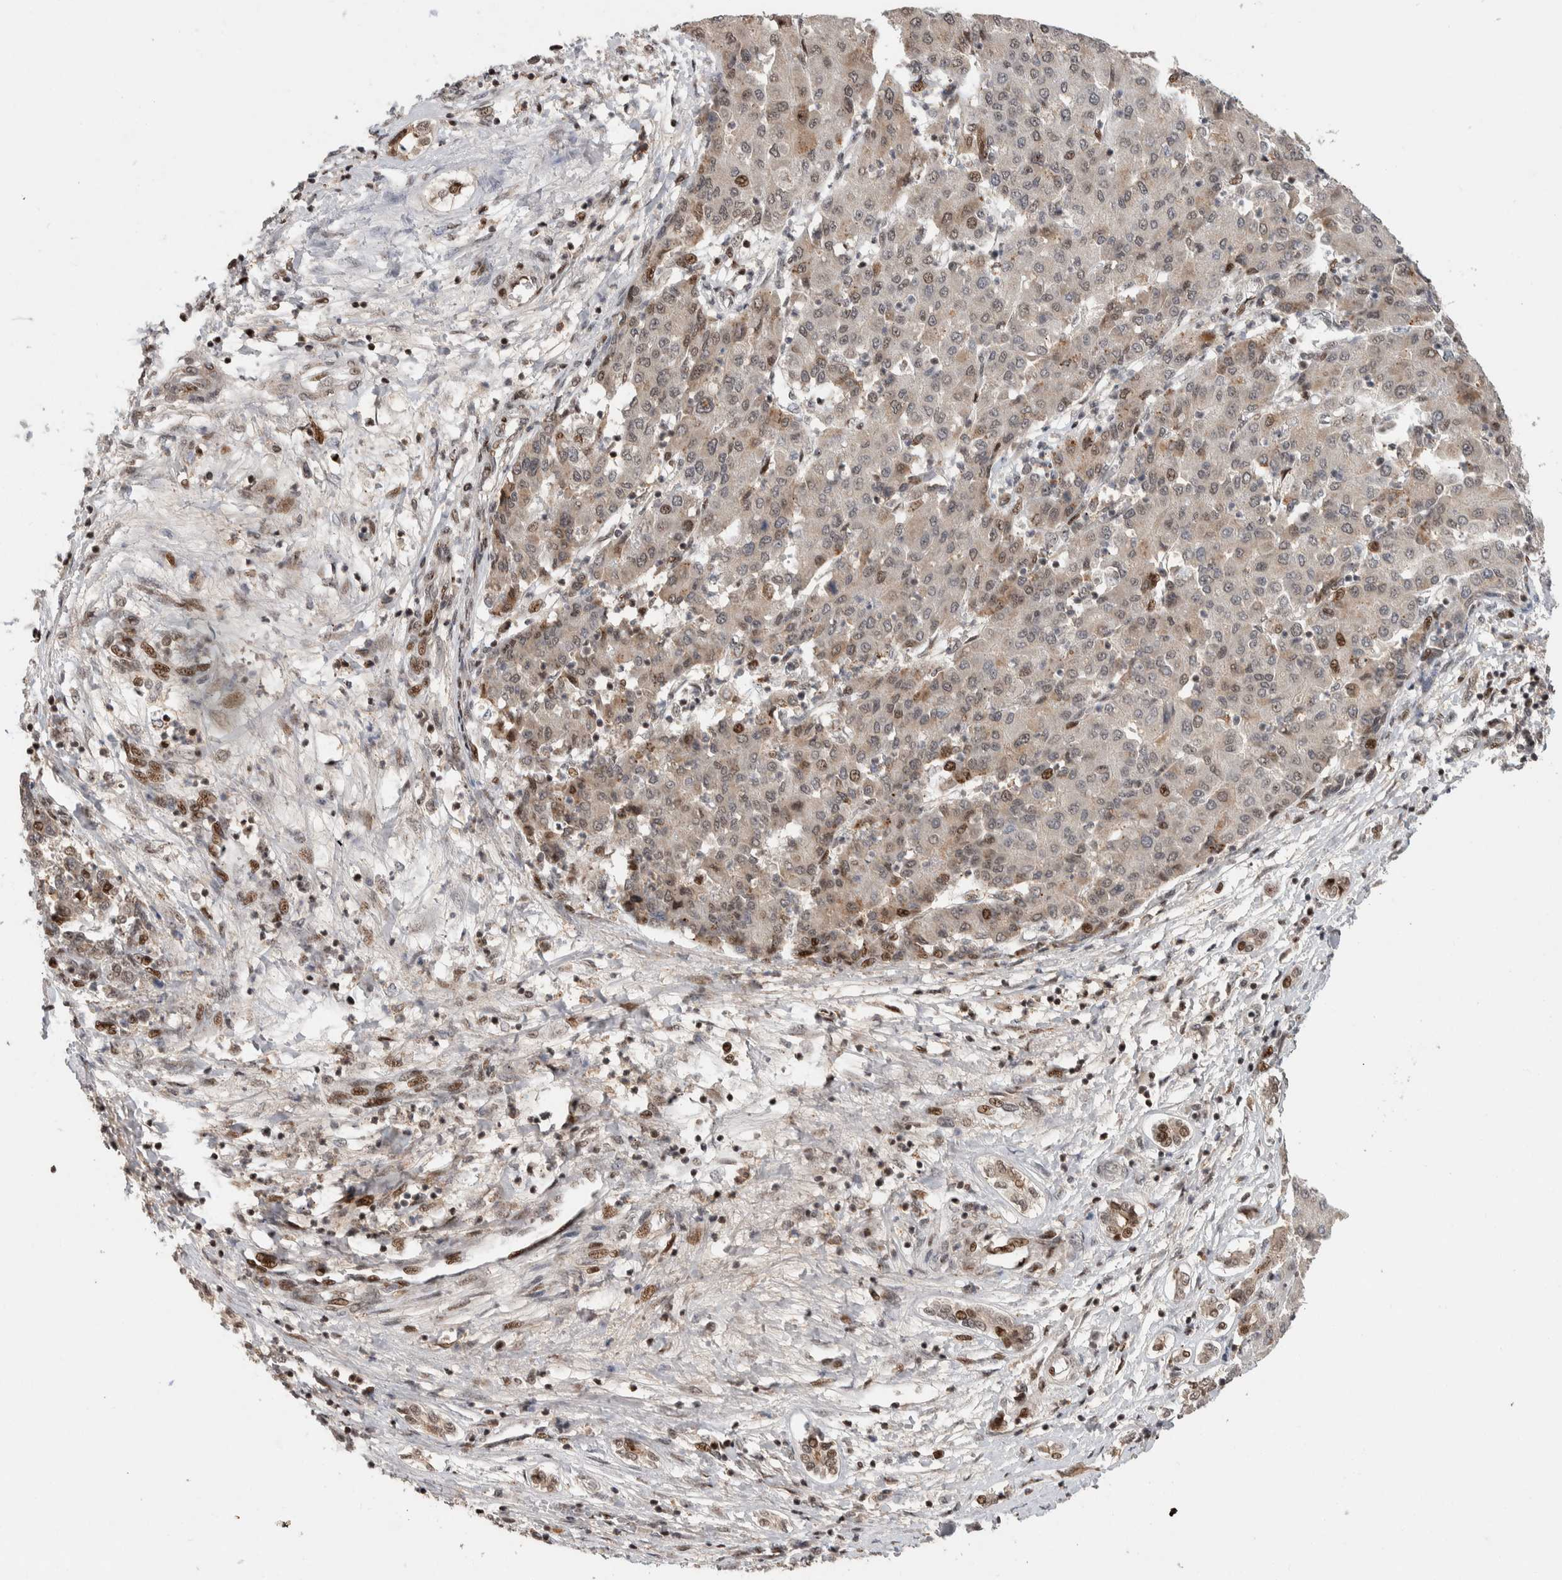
{"staining": {"intensity": "moderate", "quantity": "<25%", "location": "nuclear"}, "tissue": "liver cancer", "cell_type": "Tumor cells", "image_type": "cancer", "snomed": [{"axis": "morphology", "description": "Carcinoma, Hepatocellular, NOS"}, {"axis": "topography", "description": "Liver"}], "caption": "Moderate nuclear expression is present in approximately <25% of tumor cells in liver cancer. (brown staining indicates protein expression, while blue staining denotes nuclei).", "gene": "ZNF521", "patient": {"sex": "male", "age": 65}}